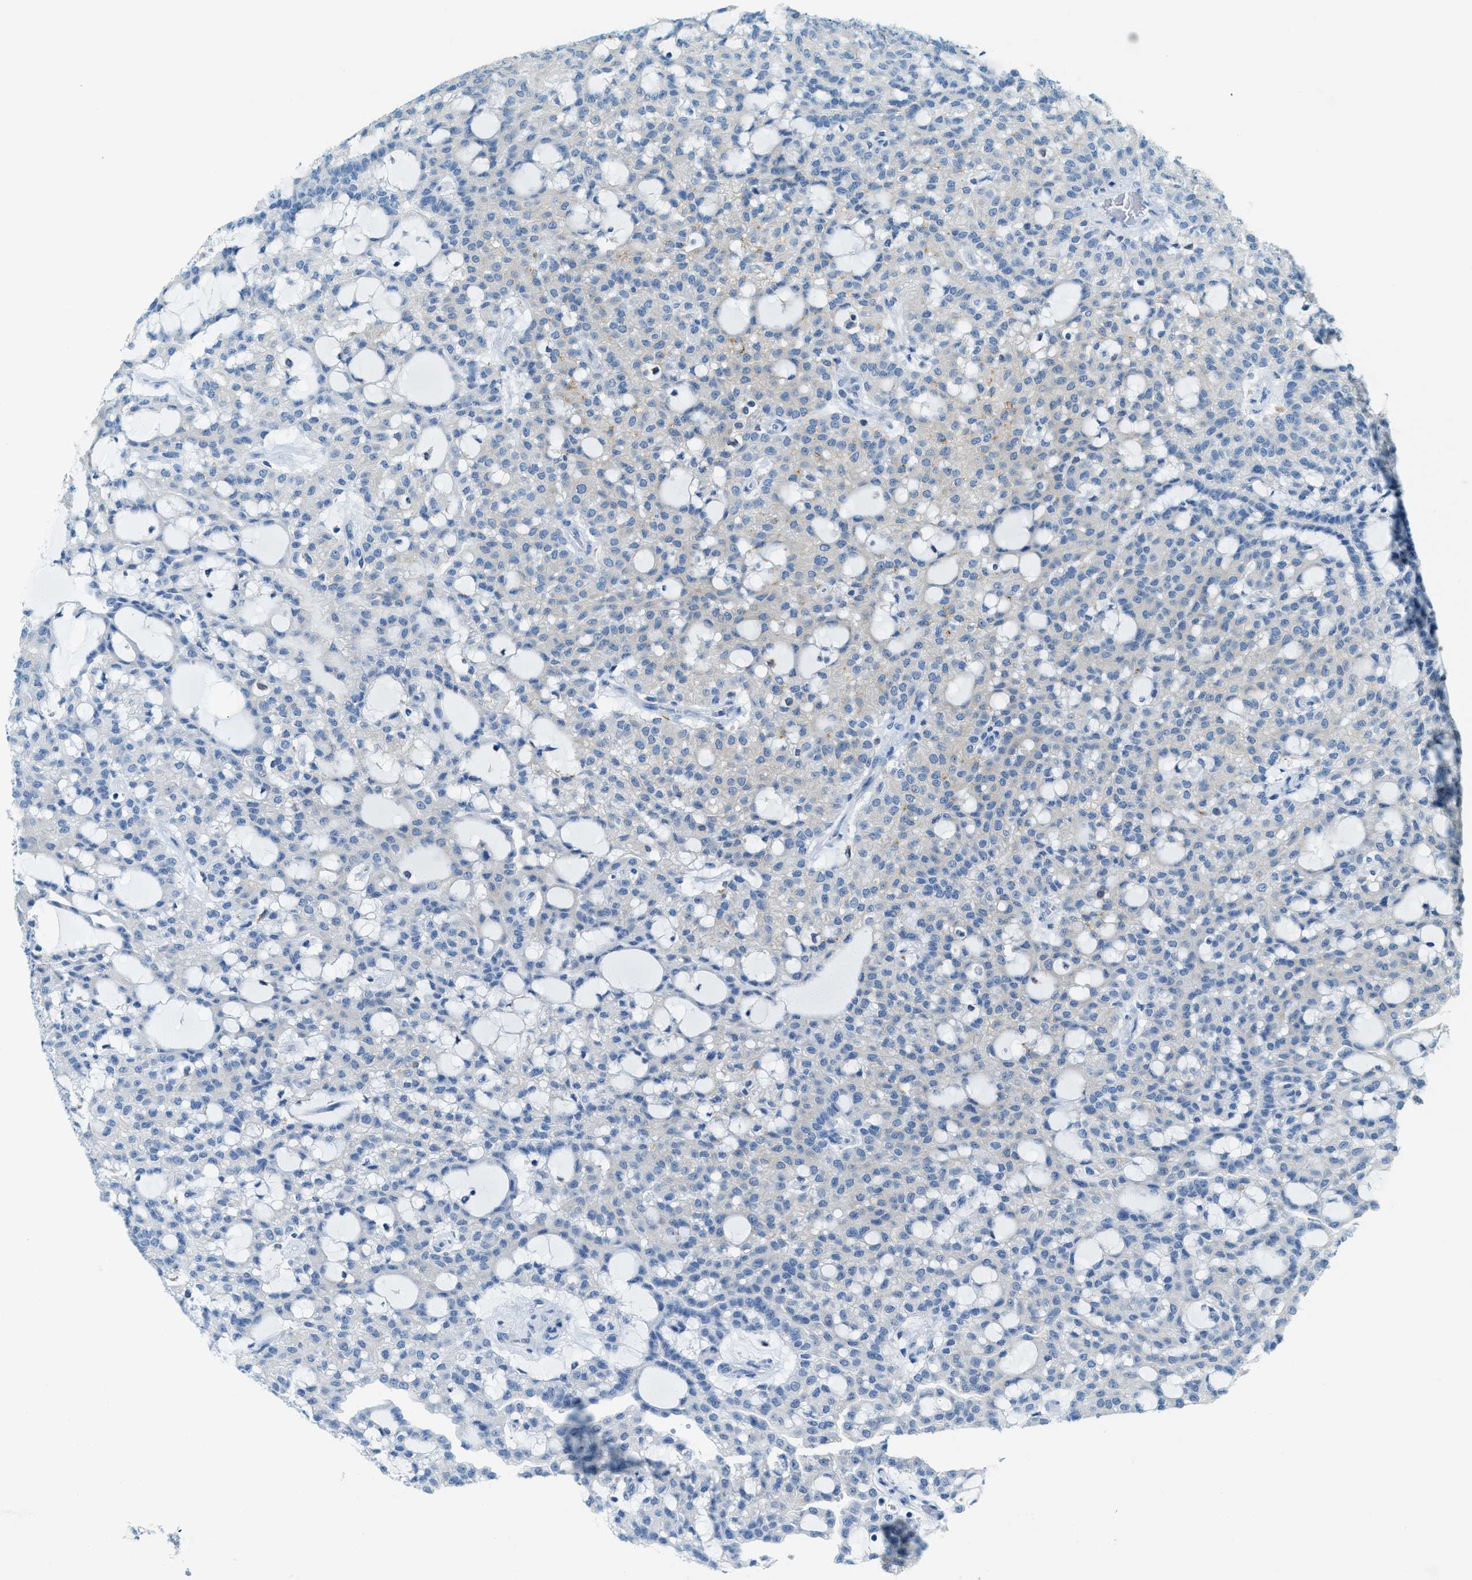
{"staining": {"intensity": "negative", "quantity": "none", "location": "none"}, "tissue": "renal cancer", "cell_type": "Tumor cells", "image_type": "cancer", "snomed": [{"axis": "morphology", "description": "Adenocarcinoma, NOS"}, {"axis": "topography", "description": "Kidney"}], "caption": "This is an IHC photomicrograph of human renal adenocarcinoma. There is no positivity in tumor cells.", "gene": "MATCAP2", "patient": {"sex": "male", "age": 63}}